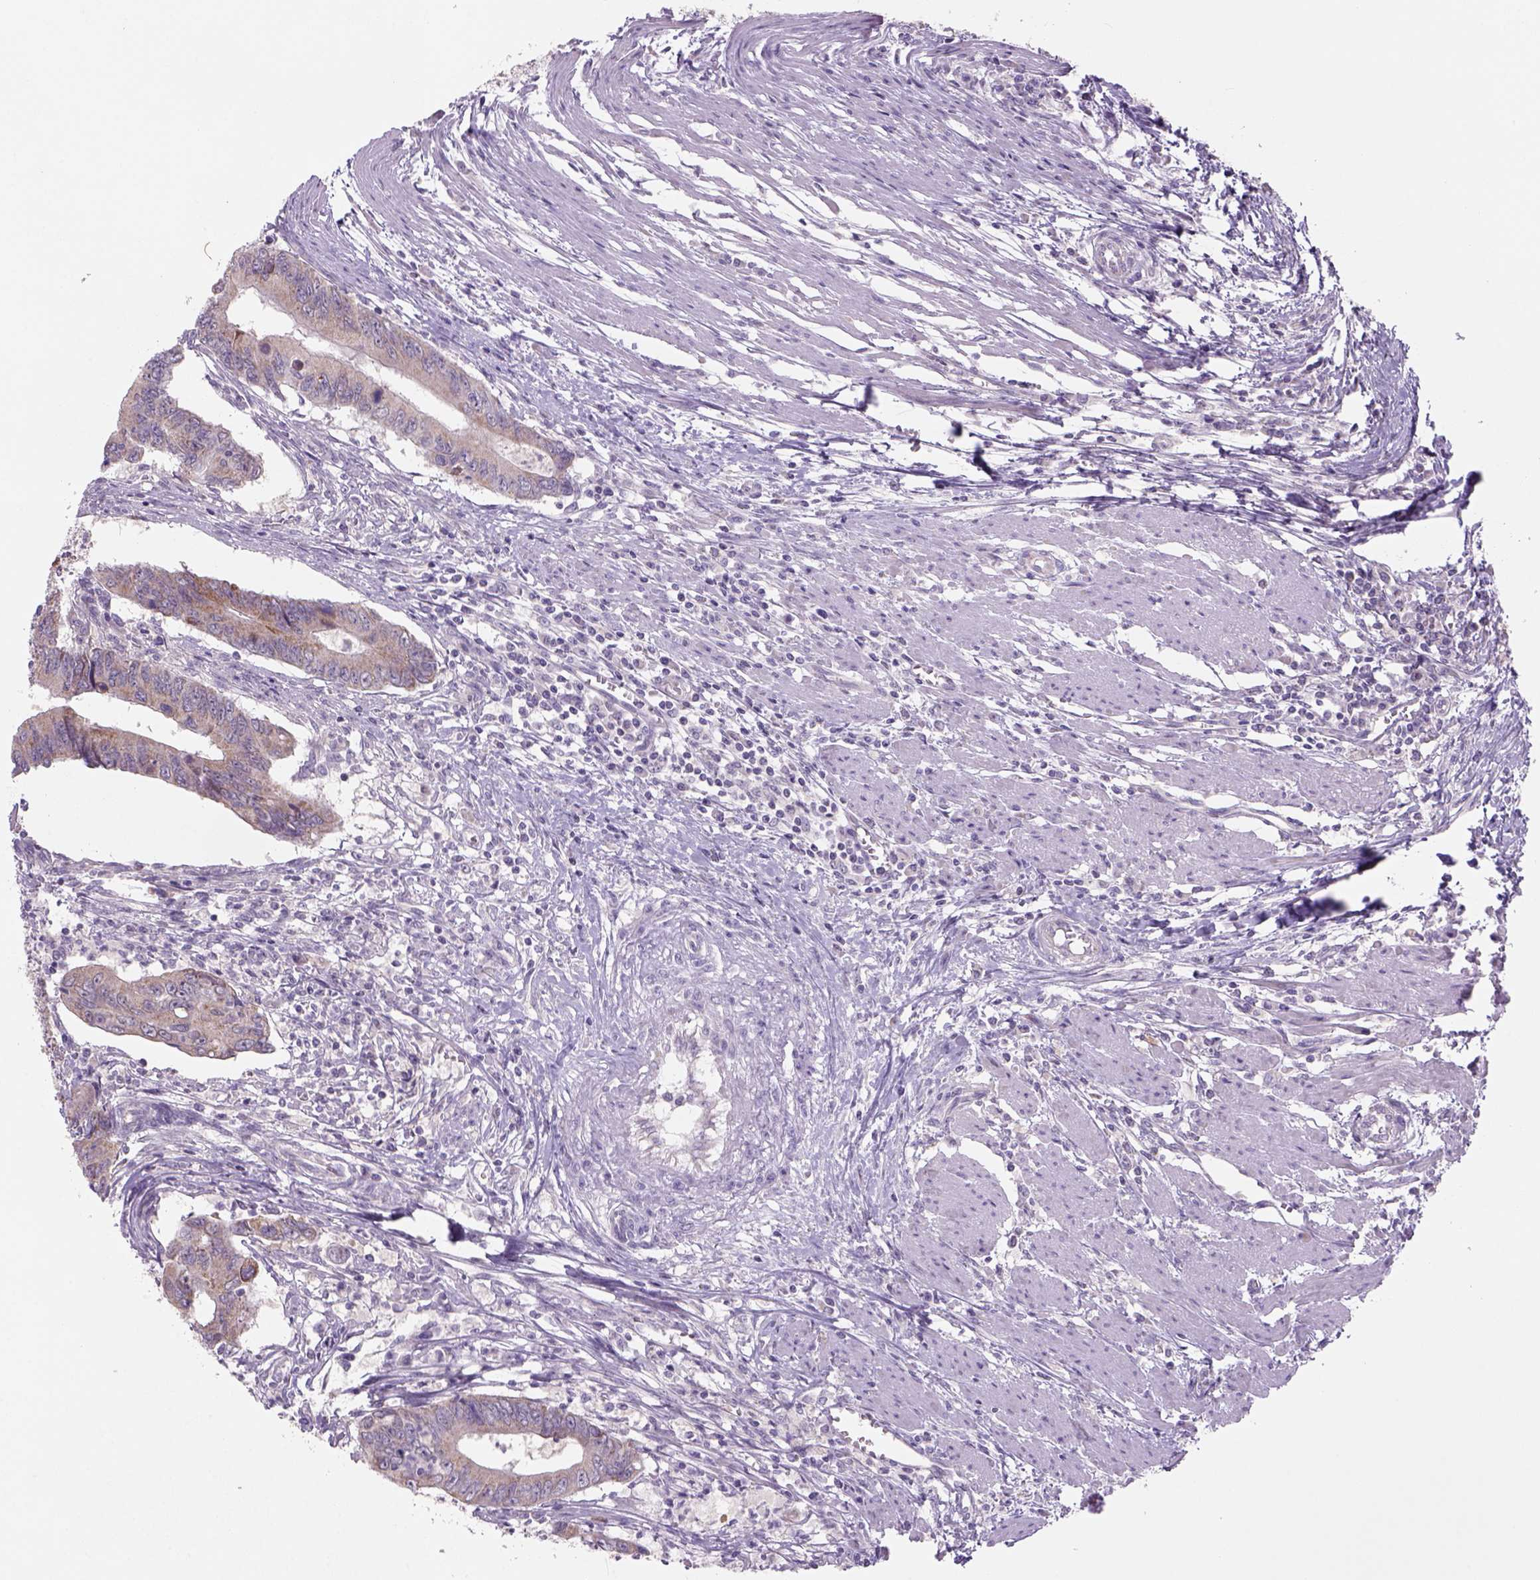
{"staining": {"intensity": "weak", "quantity": ">75%", "location": "cytoplasmic/membranous"}, "tissue": "colorectal cancer", "cell_type": "Tumor cells", "image_type": "cancer", "snomed": [{"axis": "morphology", "description": "Adenocarcinoma, NOS"}, {"axis": "topography", "description": "Colon"}], "caption": "Colorectal adenocarcinoma was stained to show a protein in brown. There is low levels of weak cytoplasmic/membranous staining in approximately >75% of tumor cells.", "gene": "ADGRV1", "patient": {"sex": "male", "age": 53}}